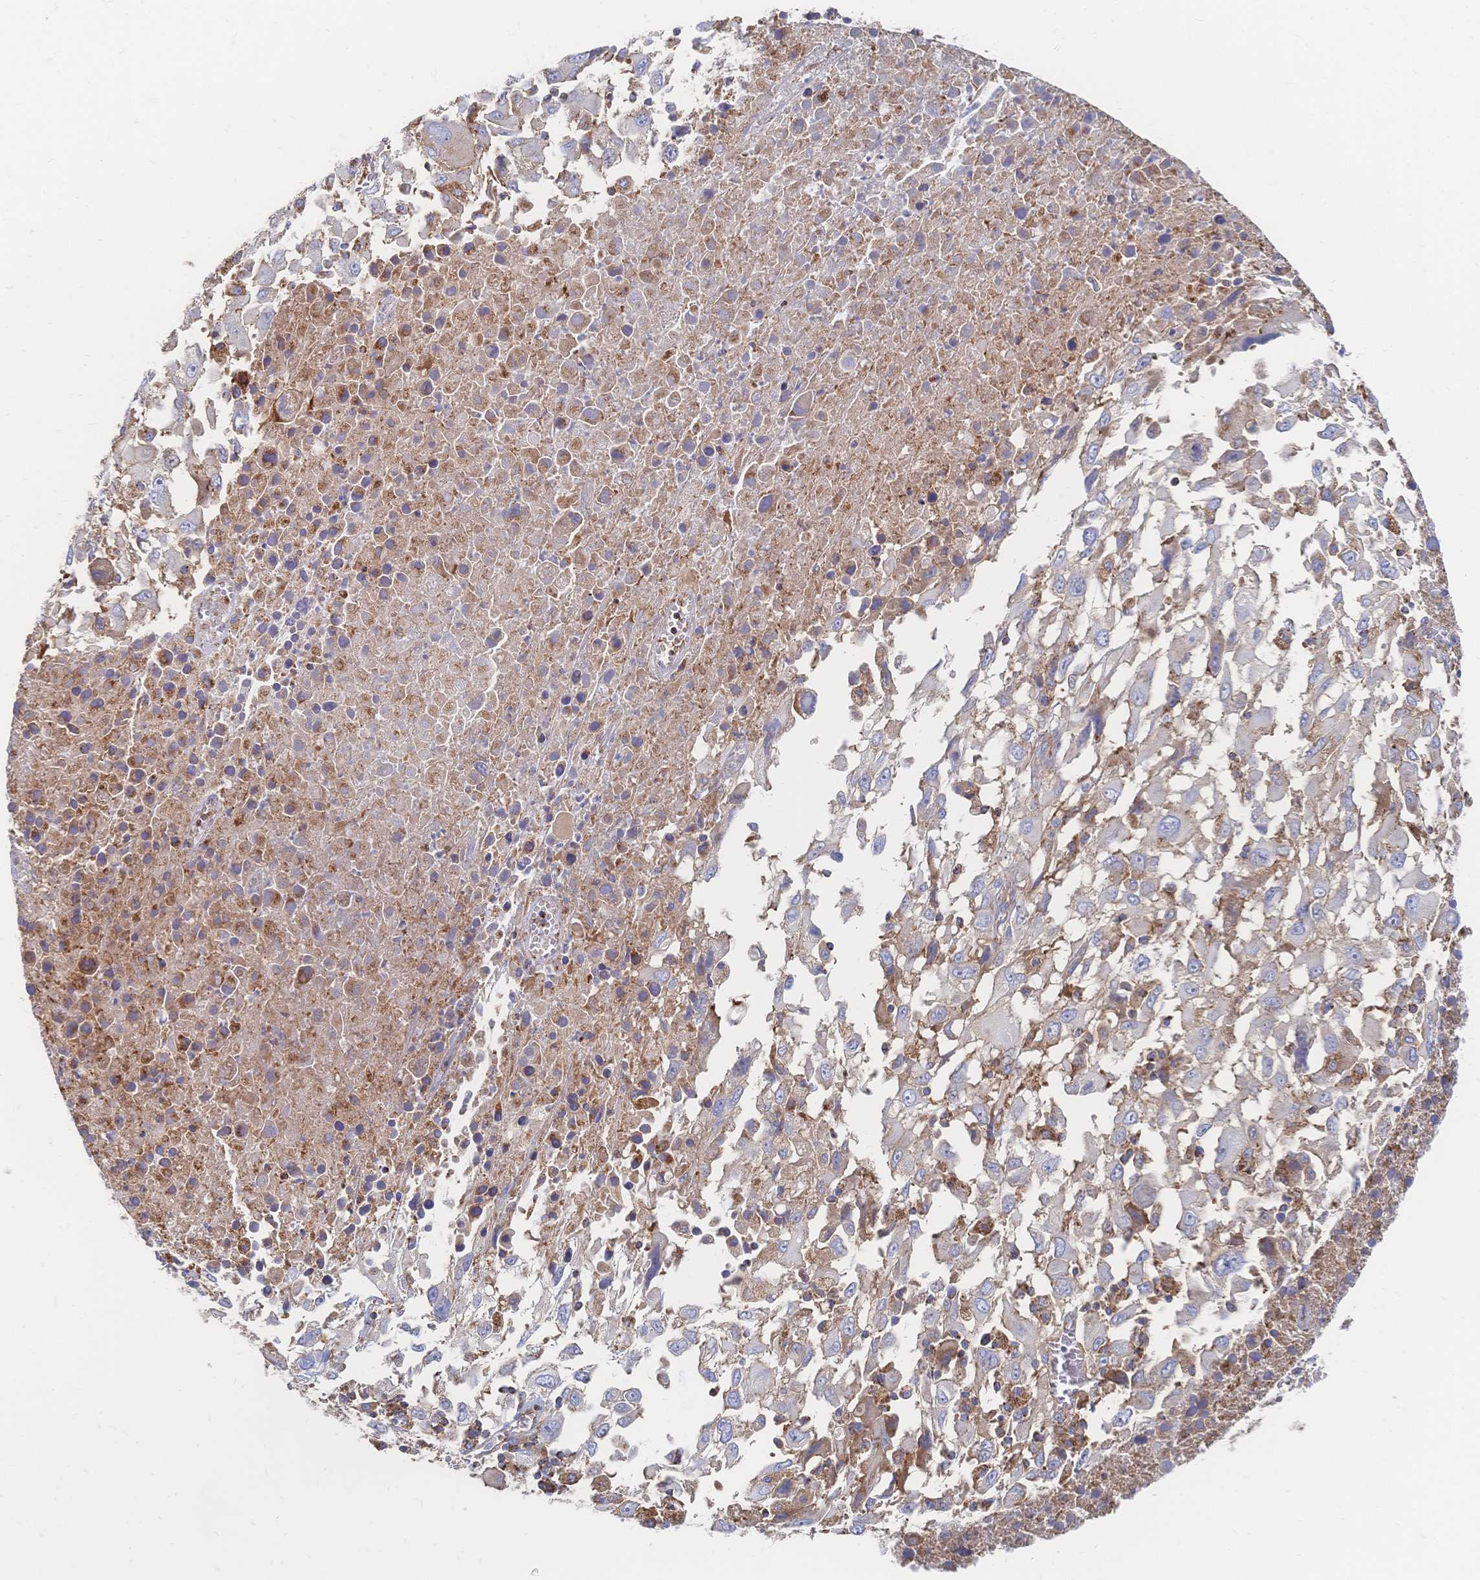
{"staining": {"intensity": "moderate", "quantity": "<25%", "location": "cytoplasmic/membranous"}, "tissue": "melanoma", "cell_type": "Tumor cells", "image_type": "cancer", "snomed": [{"axis": "morphology", "description": "Malignant melanoma, Metastatic site"}, {"axis": "topography", "description": "Soft tissue"}], "caption": "Malignant melanoma (metastatic site) was stained to show a protein in brown. There is low levels of moderate cytoplasmic/membranous staining in approximately <25% of tumor cells.", "gene": "SORBS1", "patient": {"sex": "male", "age": 50}}